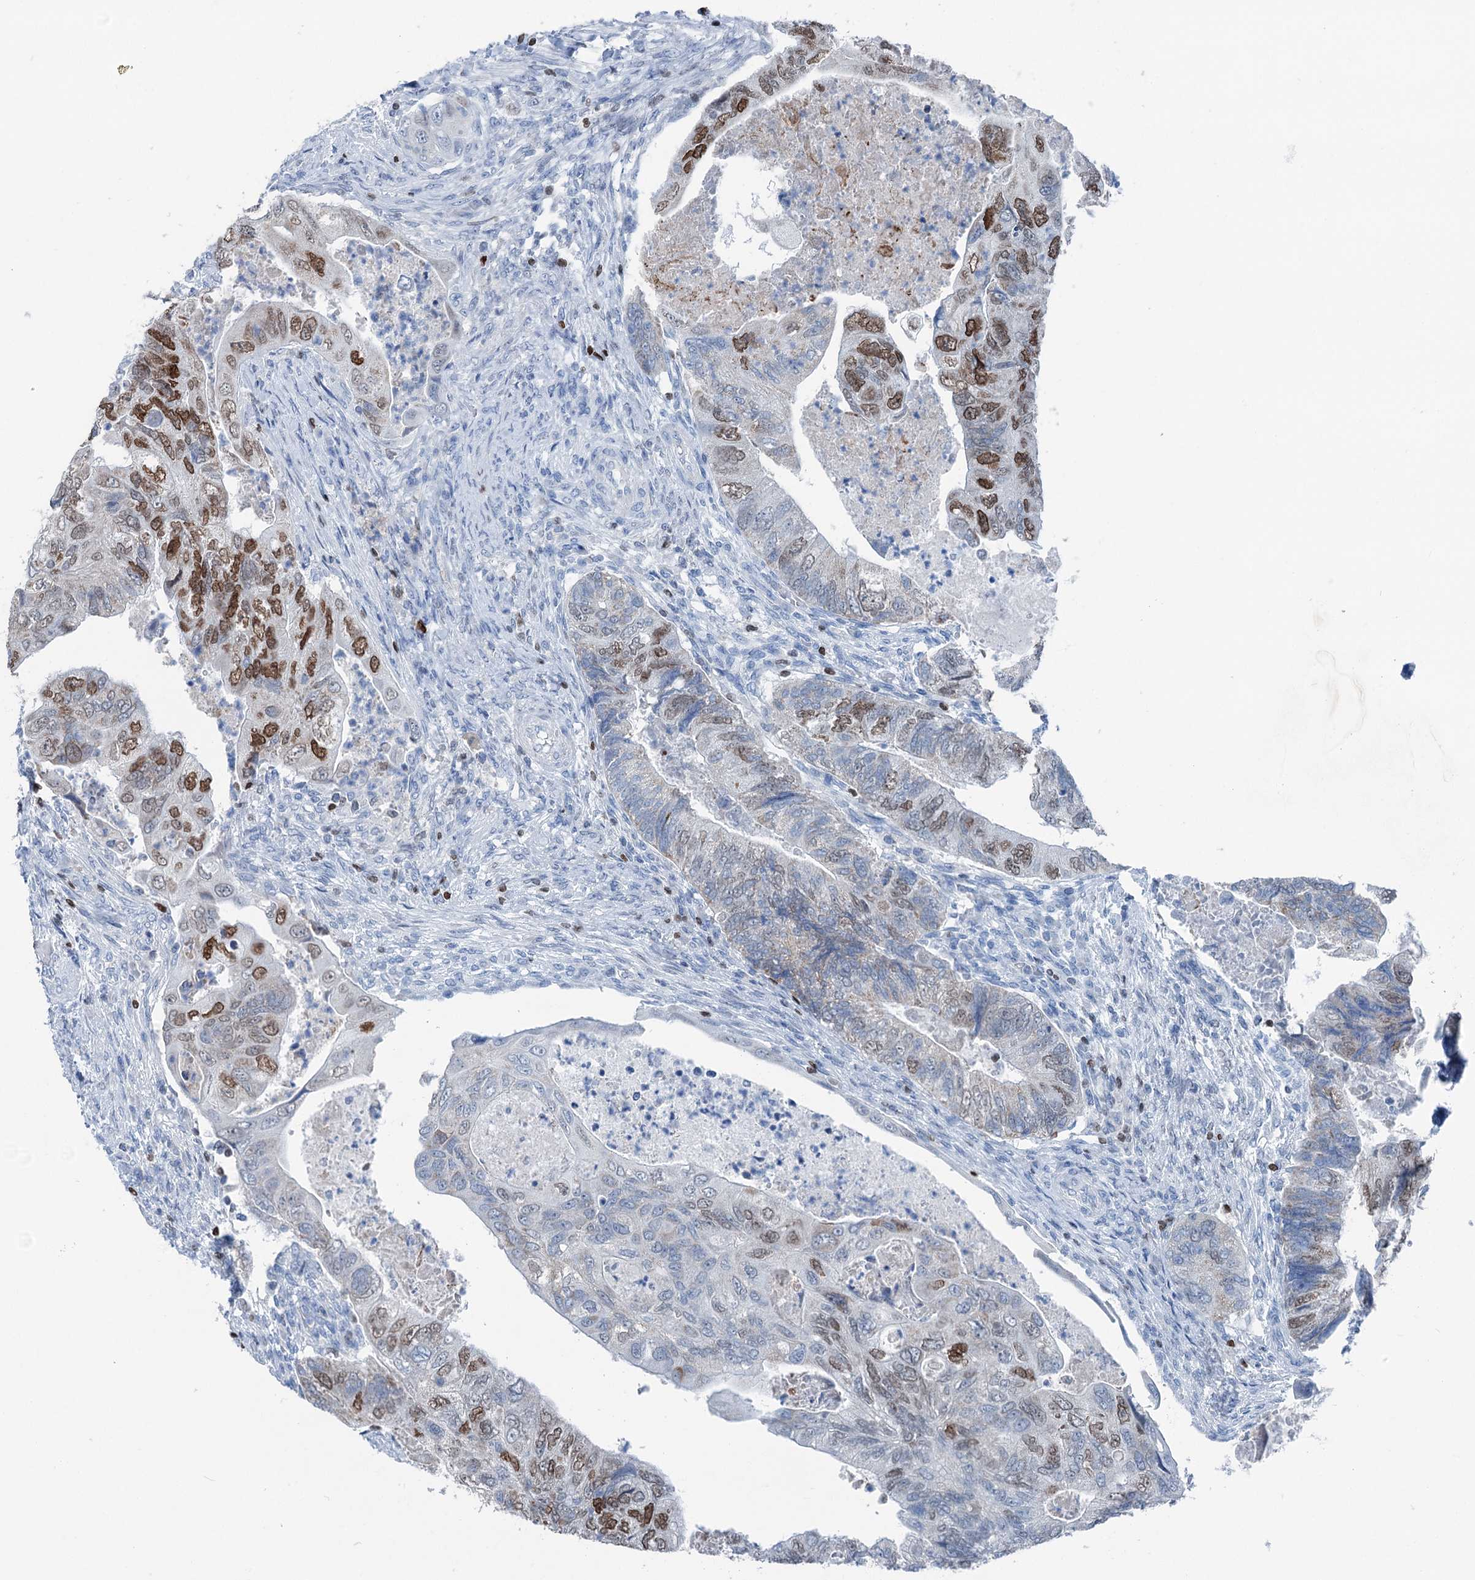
{"staining": {"intensity": "moderate", "quantity": "25%-75%", "location": "nuclear"}, "tissue": "colorectal cancer", "cell_type": "Tumor cells", "image_type": "cancer", "snomed": [{"axis": "morphology", "description": "Adenocarcinoma, NOS"}, {"axis": "topography", "description": "Rectum"}], "caption": "Immunohistochemistry micrograph of neoplastic tissue: adenocarcinoma (colorectal) stained using immunohistochemistry (IHC) displays medium levels of moderate protein expression localized specifically in the nuclear of tumor cells, appearing as a nuclear brown color.", "gene": "ELP4", "patient": {"sex": "male", "age": 63}}